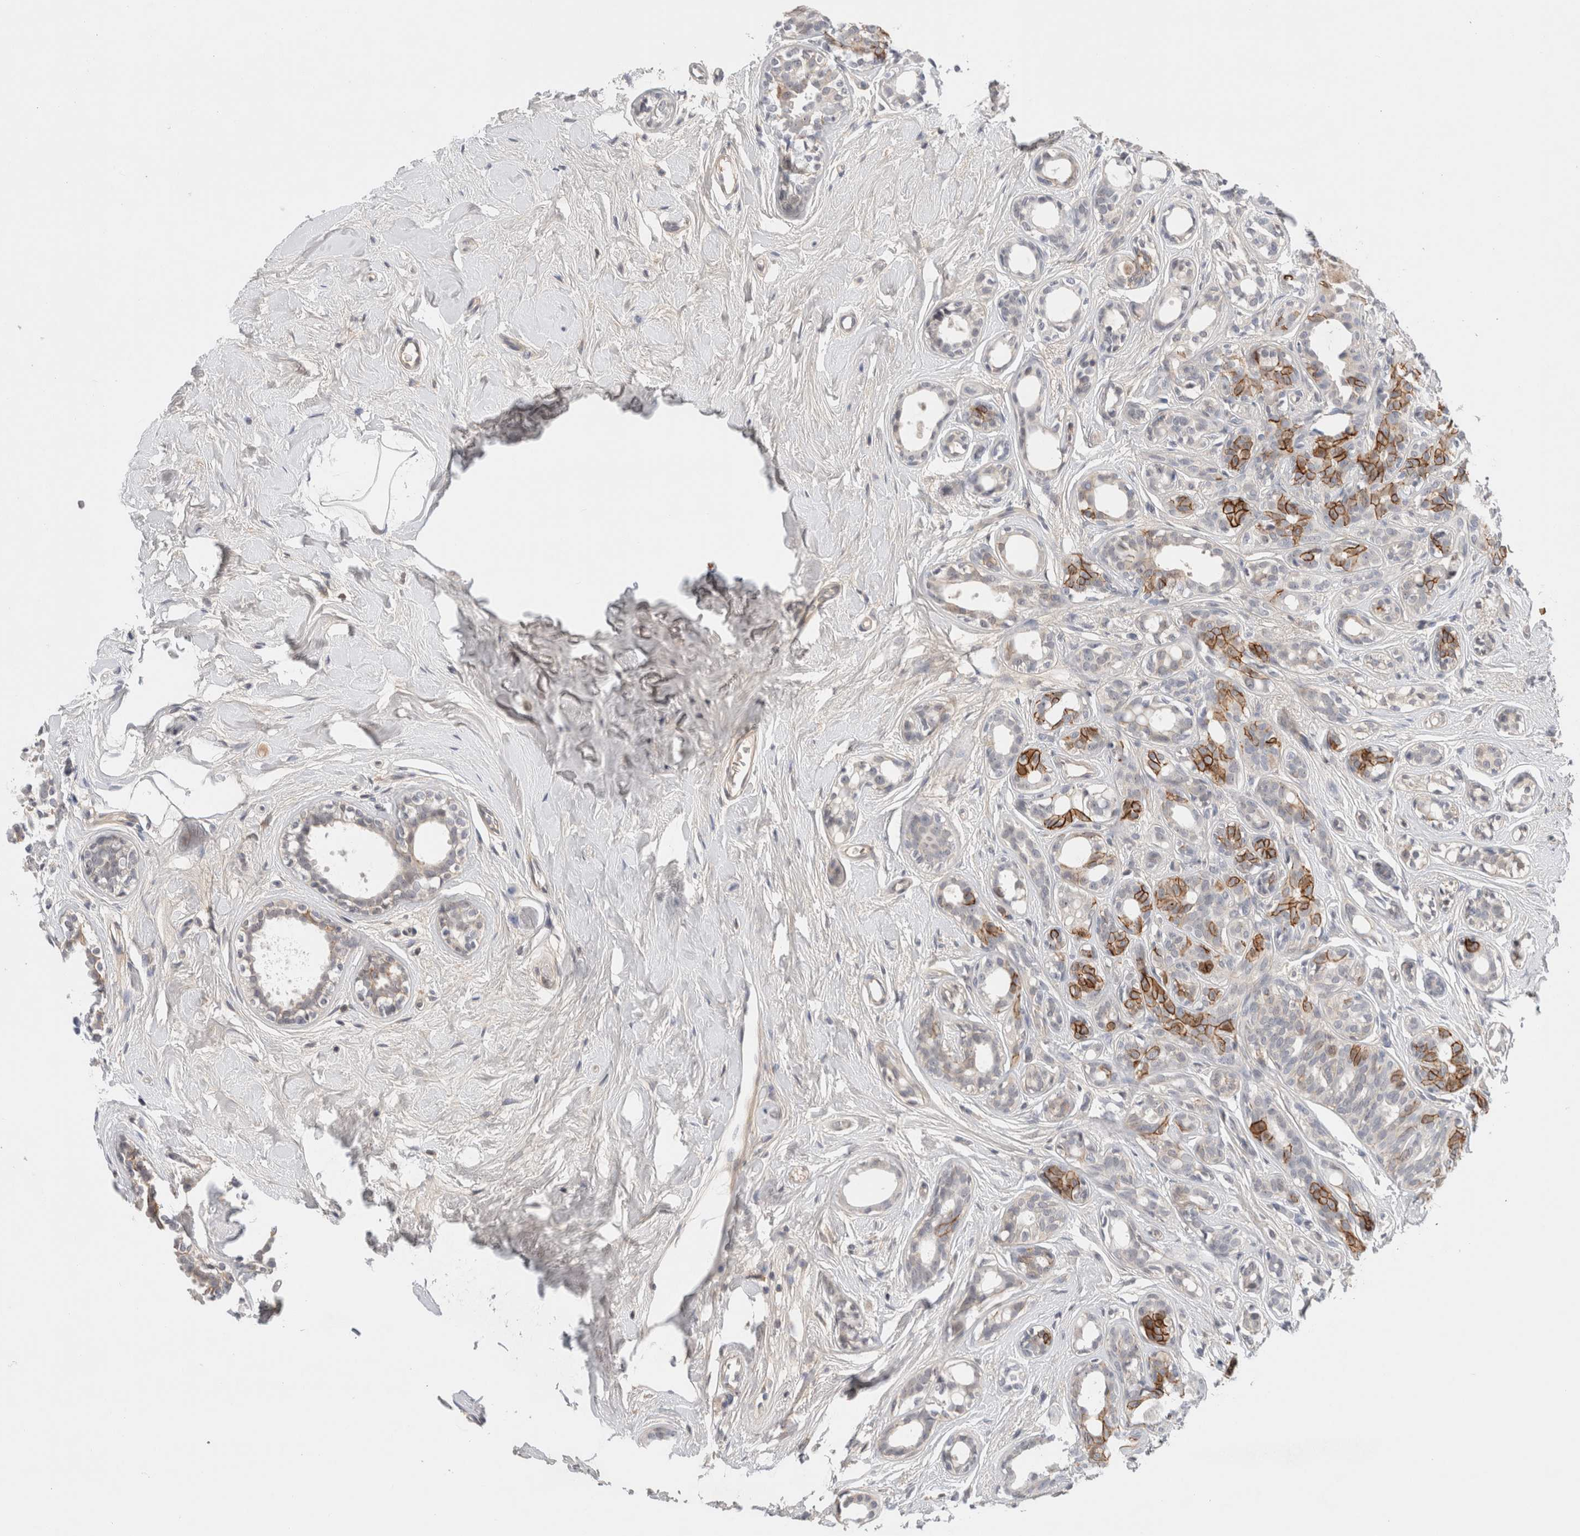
{"staining": {"intensity": "strong", "quantity": "<25%", "location": "cytoplasmic/membranous"}, "tissue": "breast cancer", "cell_type": "Tumor cells", "image_type": "cancer", "snomed": [{"axis": "morphology", "description": "Duct carcinoma"}, {"axis": "topography", "description": "Breast"}], "caption": "Immunohistochemical staining of breast invasive ductal carcinoma exhibits medium levels of strong cytoplasmic/membranous positivity in about <25% of tumor cells. (IHC, brightfield microscopy, high magnification).", "gene": "HCN3", "patient": {"sex": "female", "age": 55}}